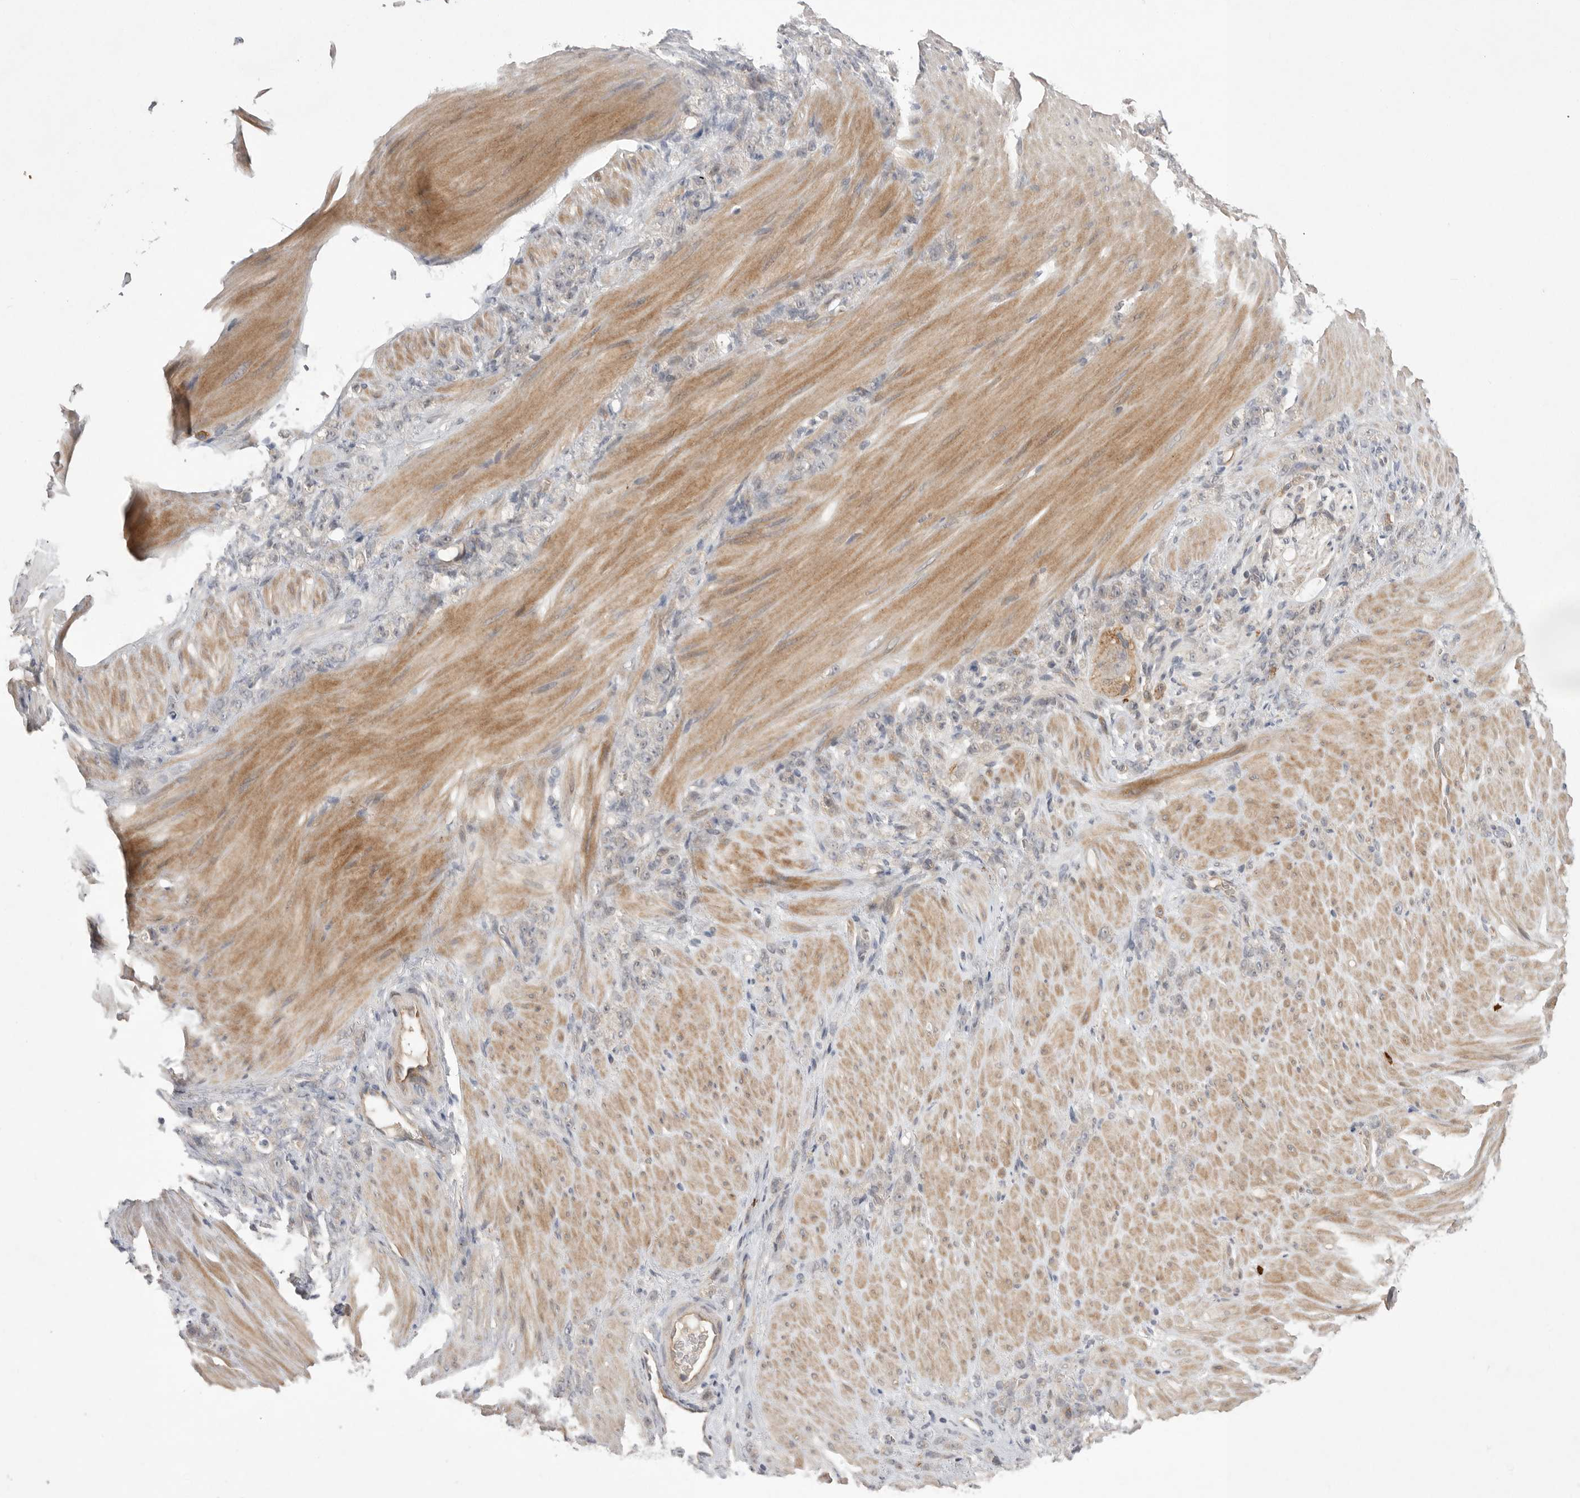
{"staining": {"intensity": "negative", "quantity": "none", "location": "none"}, "tissue": "stomach cancer", "cell_type": "Tumor cells", "image_type": "cancer", "snomed": [{"axis": "morphology", "description": "Normal tissue, NOS"}, {"axis": "morphology", "description": "Adenocarcinoma, NOS"}, {"axis": "topography", "description": "Stomach"}], "caption": "Protein analysis of stomach cancer (adenocarcinoma) displays no significant expression in tumor cells.", "gene": "NRCAM", "patient": {"sex": "male", "age": 82}}